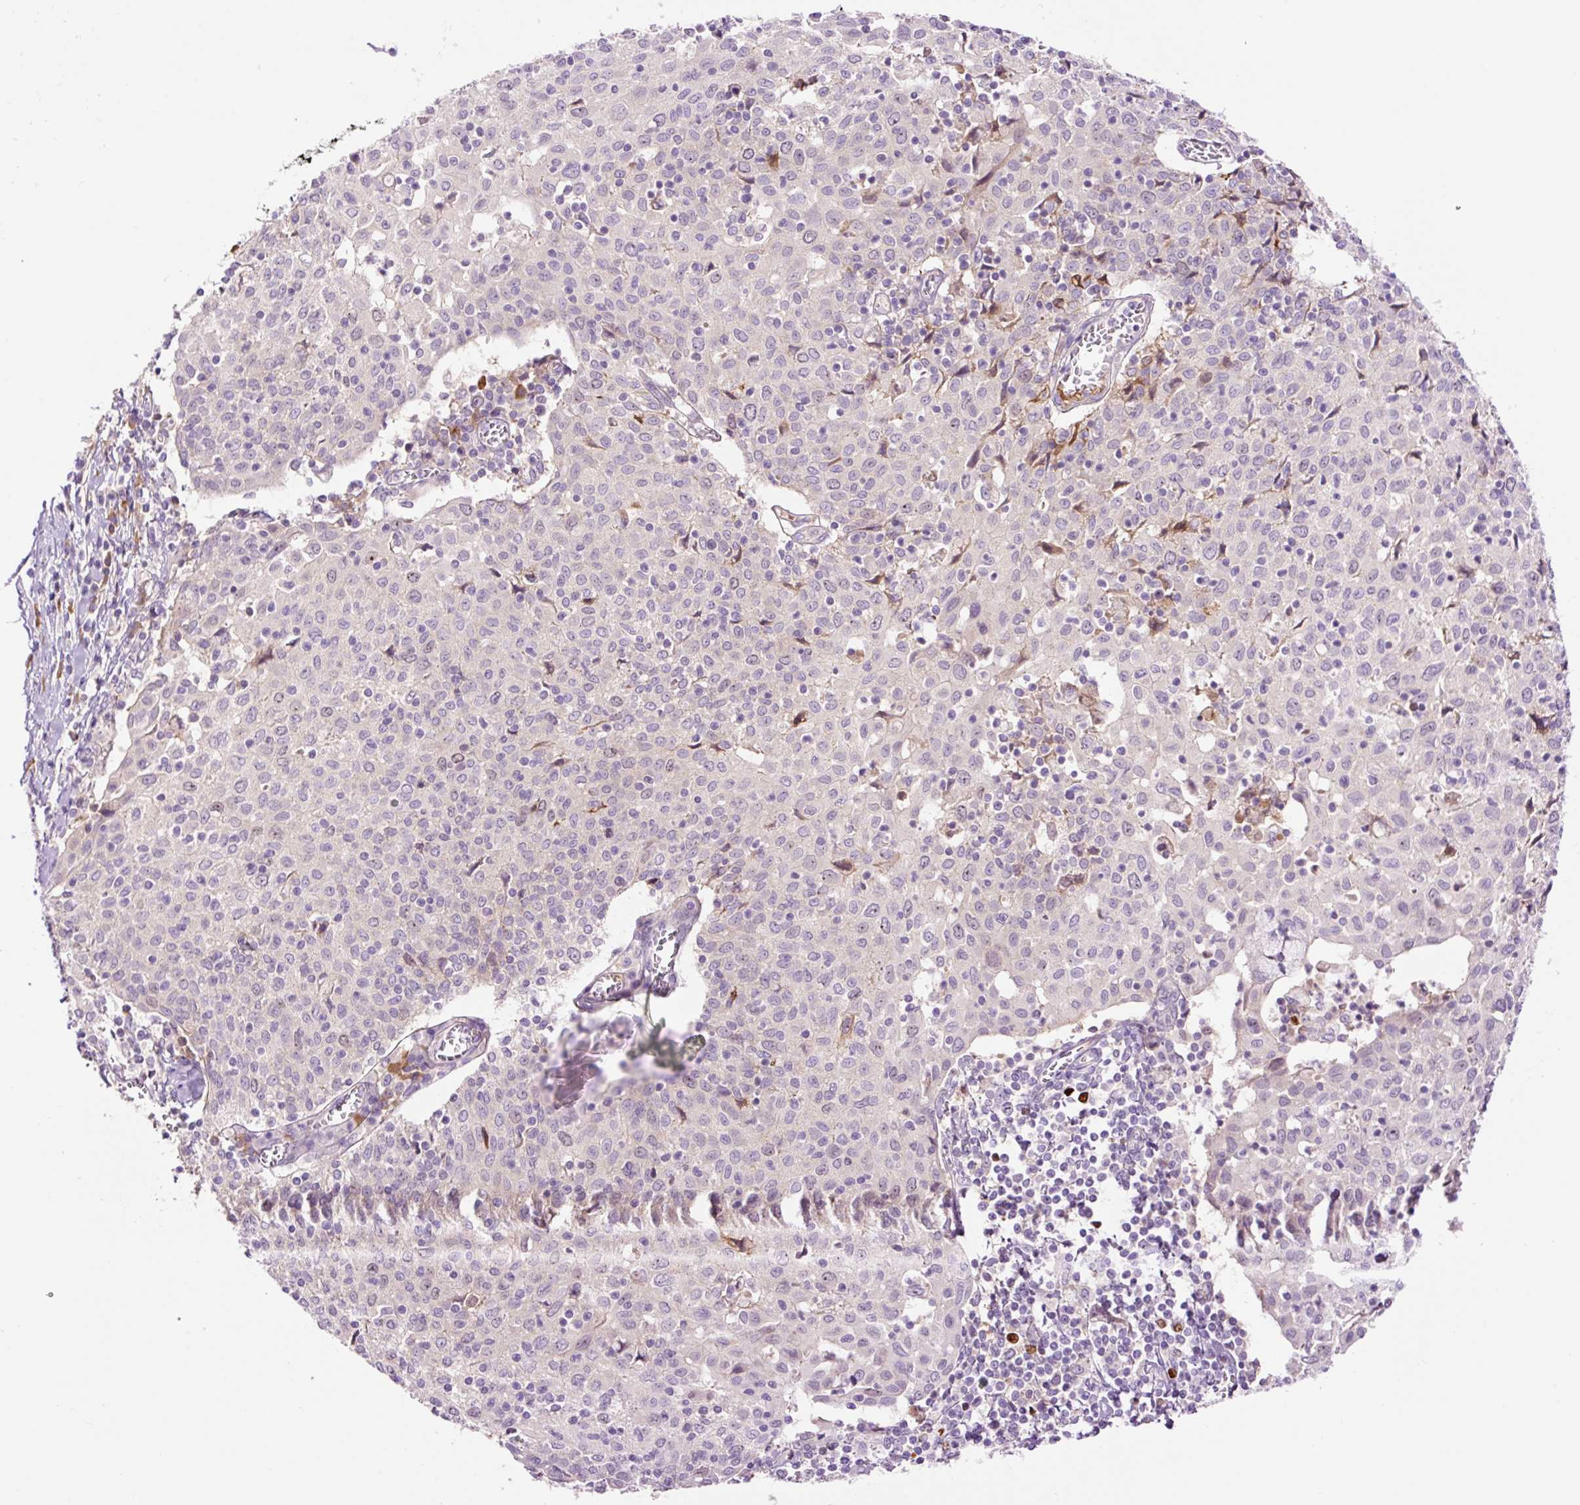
{"staining": {"intensity": "negative", "quantity": "none", "location": "none"}, "tissue": "cervical cancer", "cell_type": "Tumor cells", "image_type": "cancer", "snomed": [{"axis": "morphology", "description": "Squamous cell carcinoma, NOS"}, {"axis": "topography", "description": "Cervix"}], "caption": "A high-resolution image shows immunohistochemistry staining of squamous cell carcinoma (cervical), which shows no significant staining in tumor cells. The staining was performed using DAB (3,3'-diaminobenzidine) to visualize the protein expression in brown, while the nuclei were stained in blue with hematoxylin (Magnification: 20x).", "gene": "DPPA4", "patient": {"sex": "female", "age": 52}}